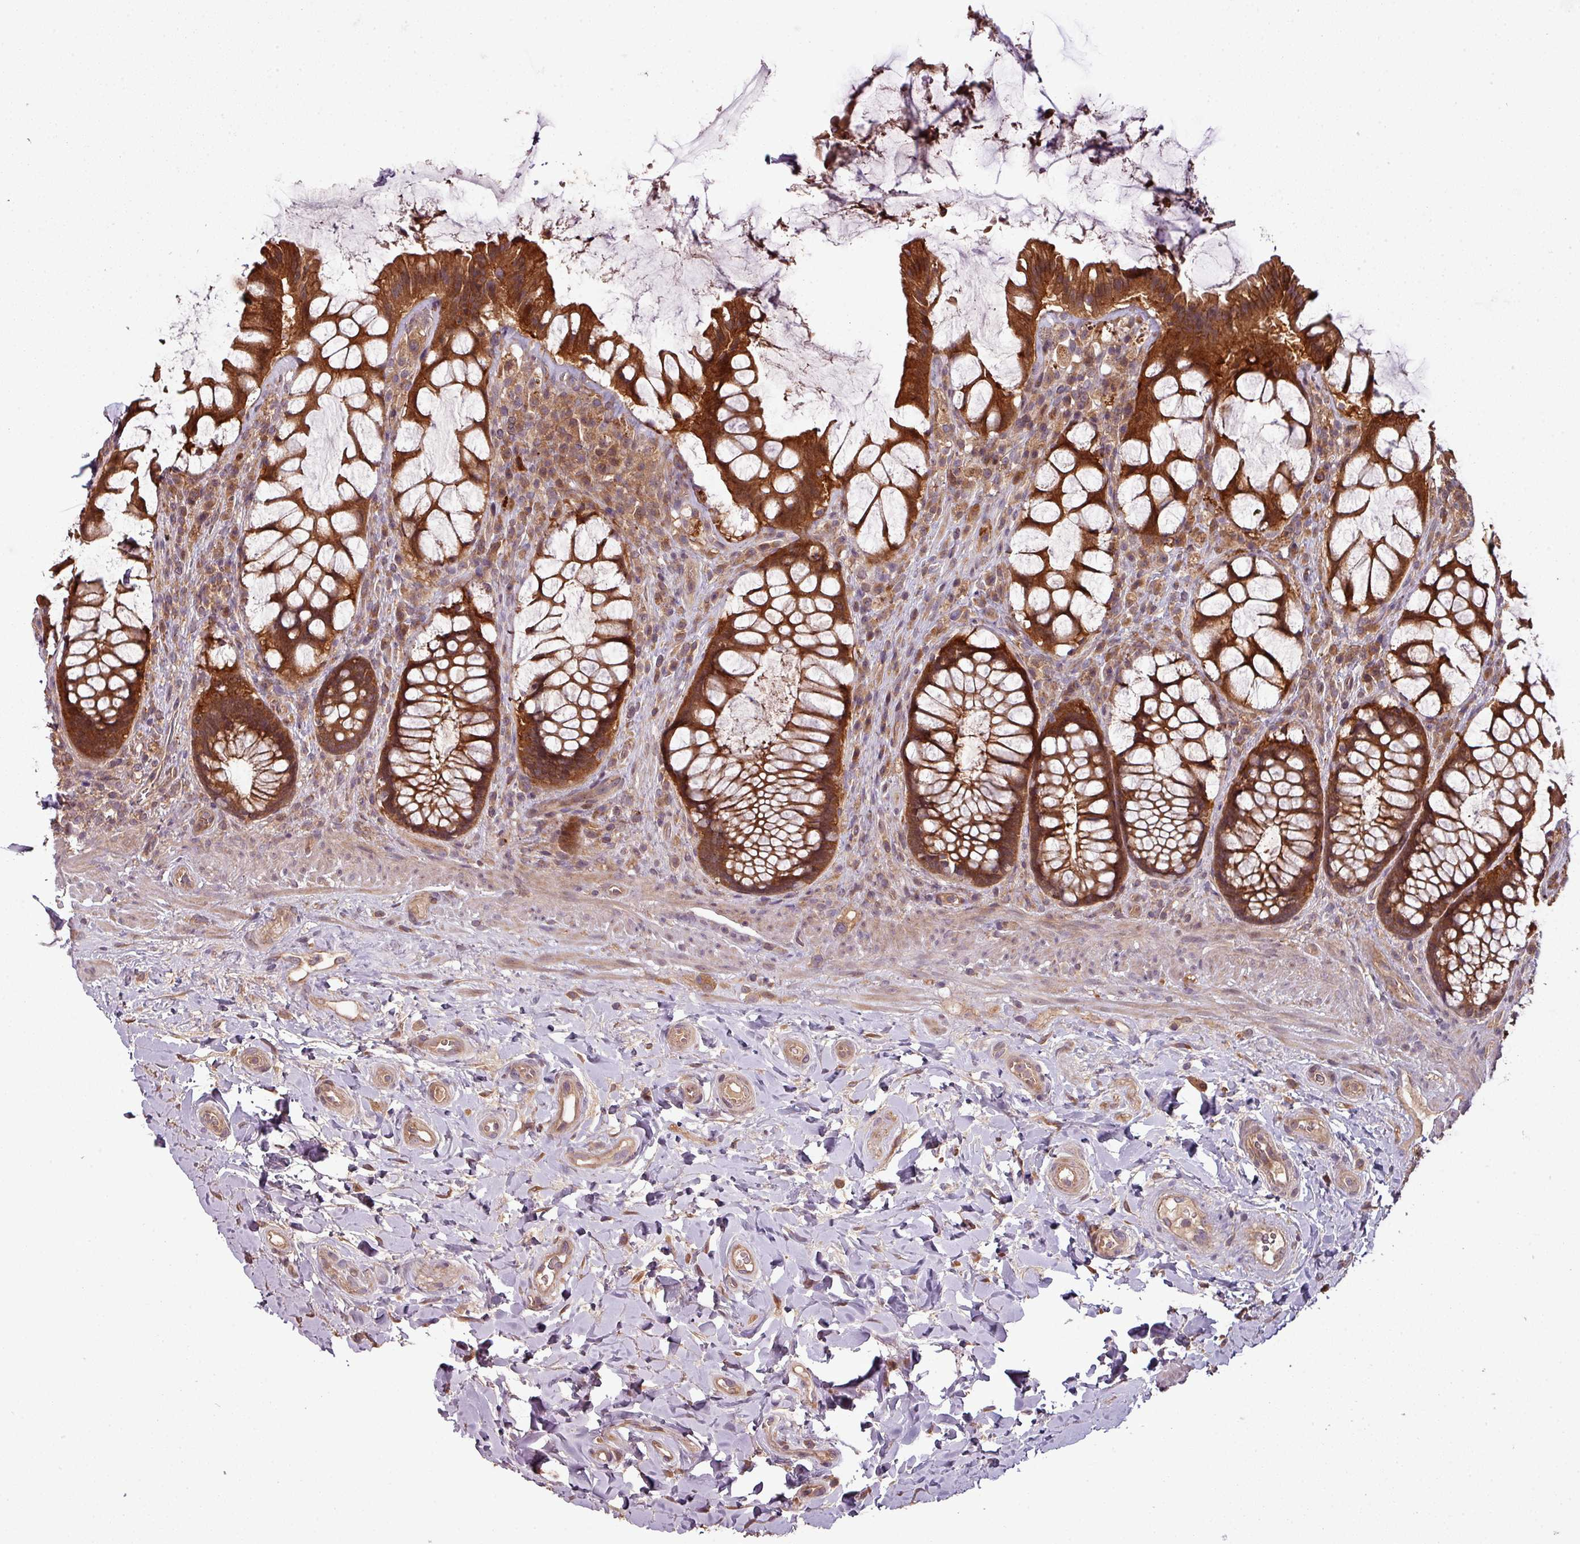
{"staining": {"intensity": "strong", "quantity": ">75%", "location": "cytoplasmic/membranous,nuclear"}, "tissue": "rectum", "cell_type": "Glandular cells", "image_type": "normal", "snomed": [{"axis": "morphology", "description": "Normal tissue, NOS"}, {"axis": "topography", "description": "Rectum"}], "caption": "IHC micrograph of benign rectum: rectum stained using immunohistochemistry shows high levels of strong protein expression localized specifically in the cytoplasmic/membranous,nuclear of glandular cells, appearing as a cytoplasmic/membranous,nuclear brown color.", "gene": "GSKIP", "patient": {"sex": "female", "age": 58}}